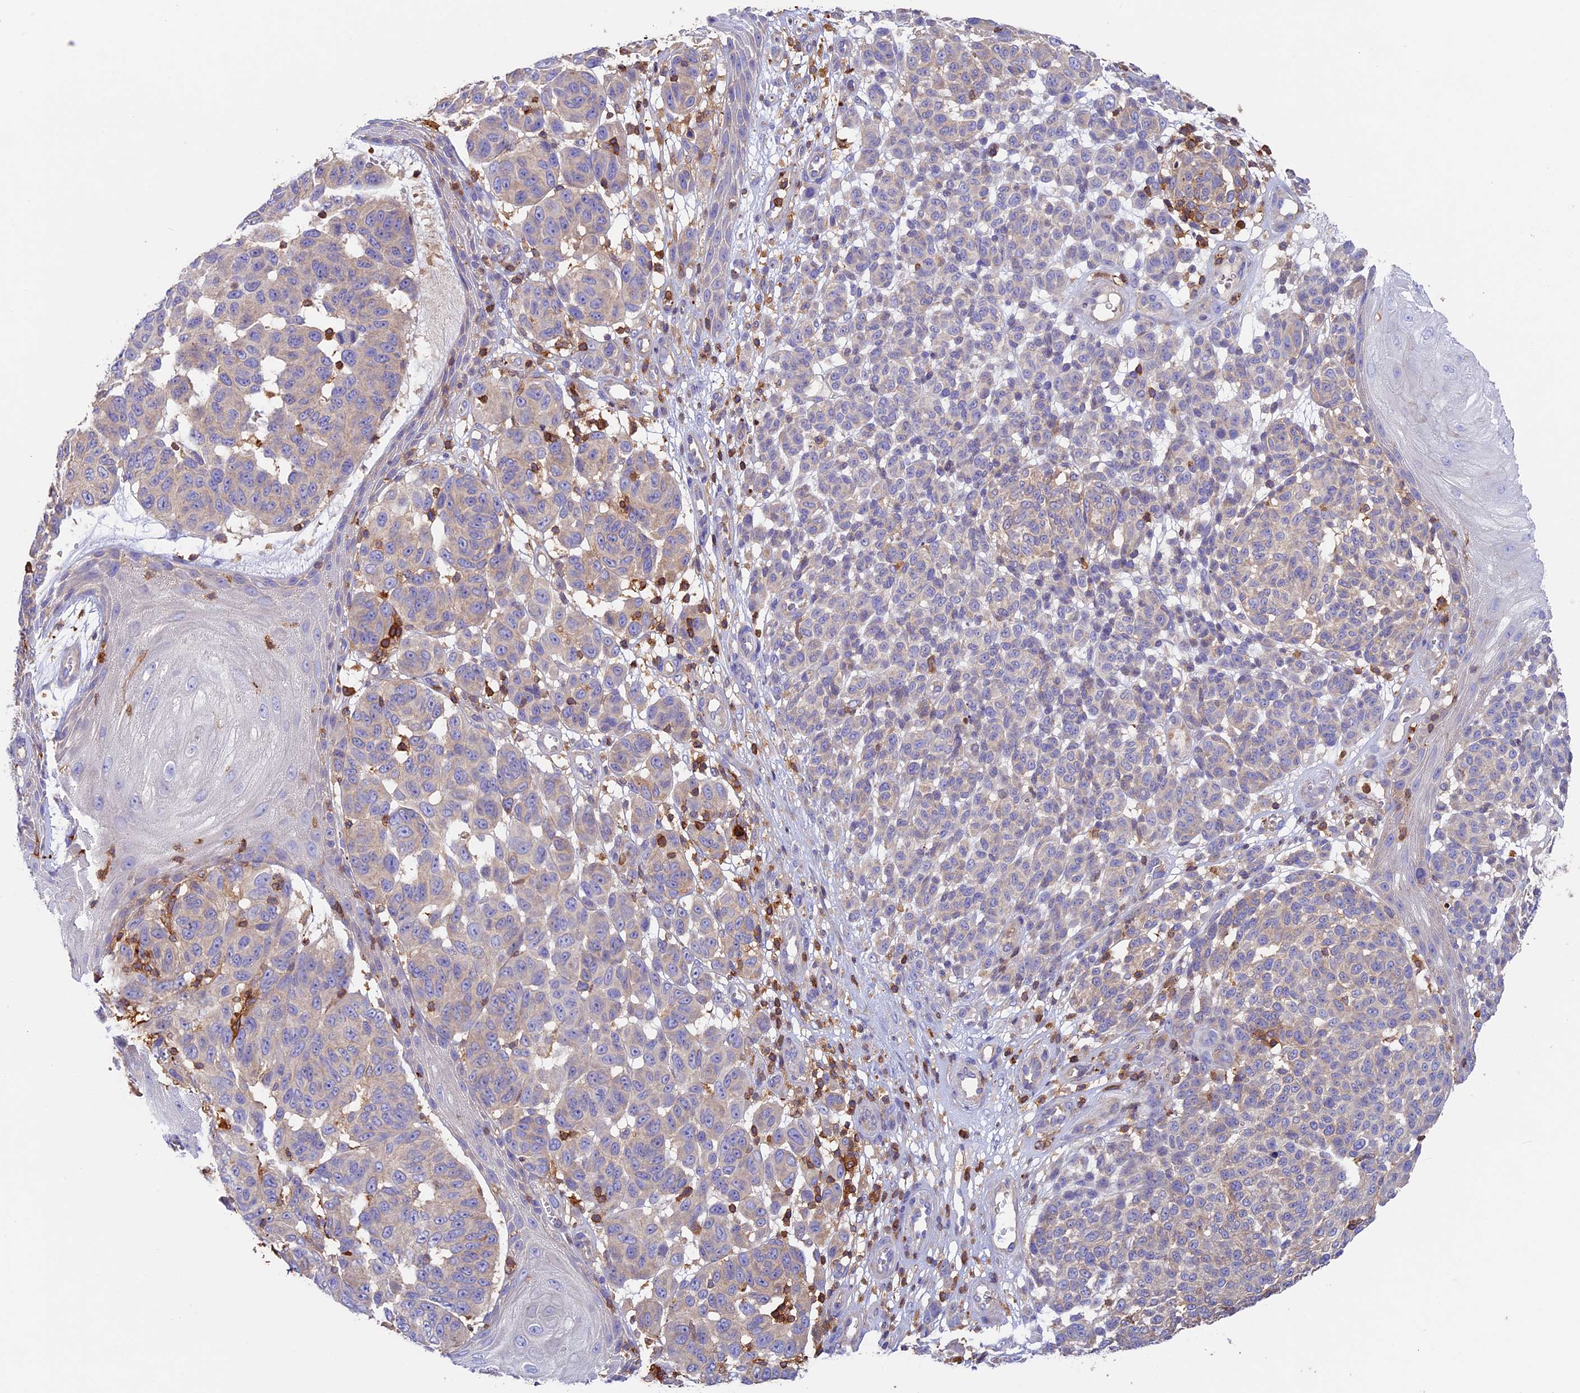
{"staining": {"intensity": "negative", "quantity": "none", "location": "none"}, "tissue": "melanoma", "cell_type": "Tumor cells", "image_type": "cancer", "snomed": [{"axis": "morphology", "description": "Malignant melanoma, NOS"}, {"axis": "topography", "description": "Skin"}], "caption": "An IHC photomicrograph of malignant melanoma is shown. There is no staining in tumor cells of malignant melanoma.", "gene": "ADAT1", "patient": {"sex": "male", "age": 49}}